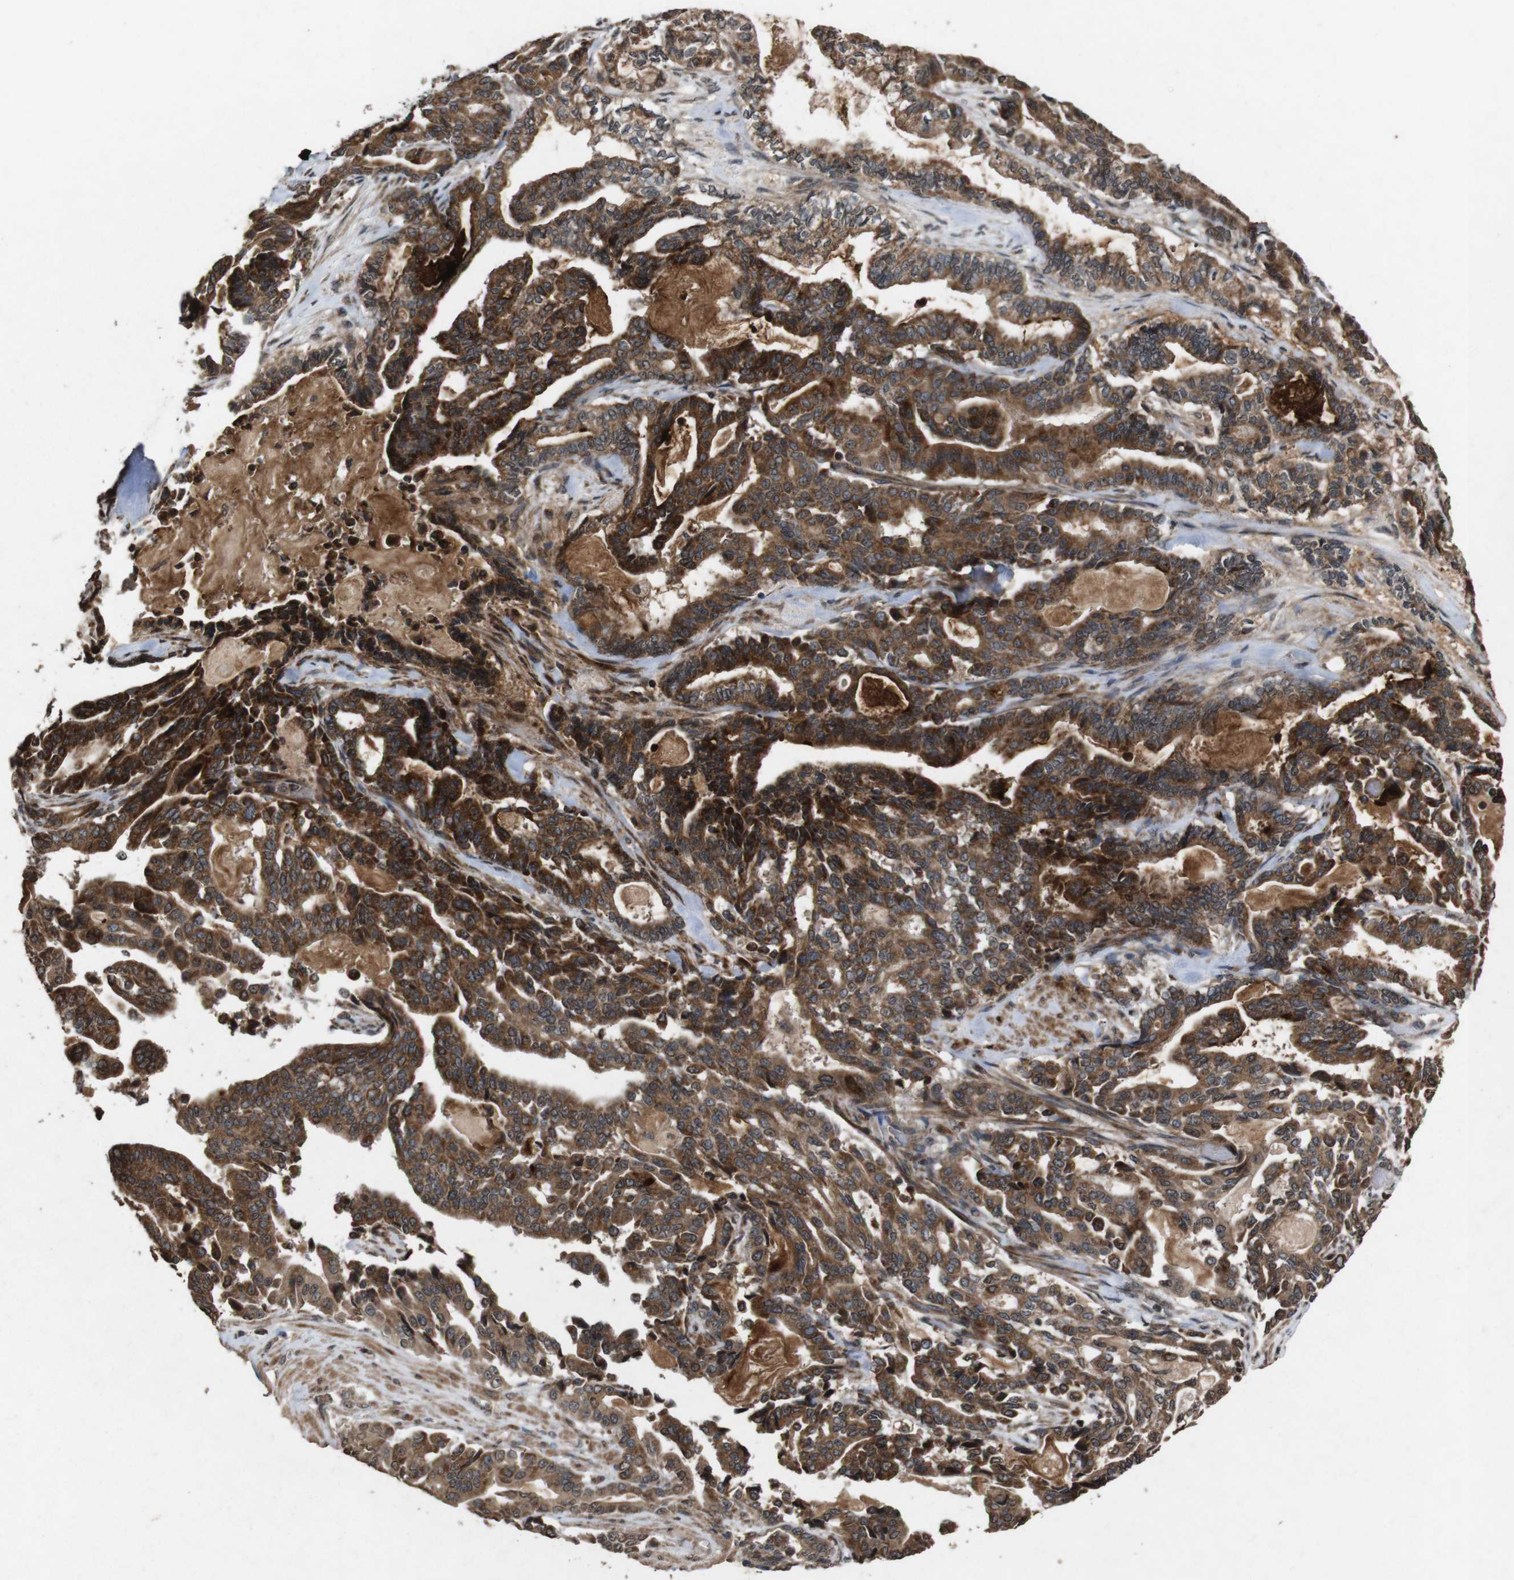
{"staining": {"intensity": "strong", "quantity": ">75%", "location": "cytoplasmic/membranous"}, "tissue": "pancreatic cancer", "cell_type": "Tumor cells", "image_type": "cancer", "snomed": [{"axis": "morphology", "description": "Adenocarcinoma, NOS"}, {"axis": "topography", "description": "Pancreas"}], "caption": "An image of human pancreatic cancer stained for a protein demonstrates strong cytoplasmic/membranous brown staining in tumor cells.", "gene": "SORL1", "patient": {"sex": "male", "age": 63}}